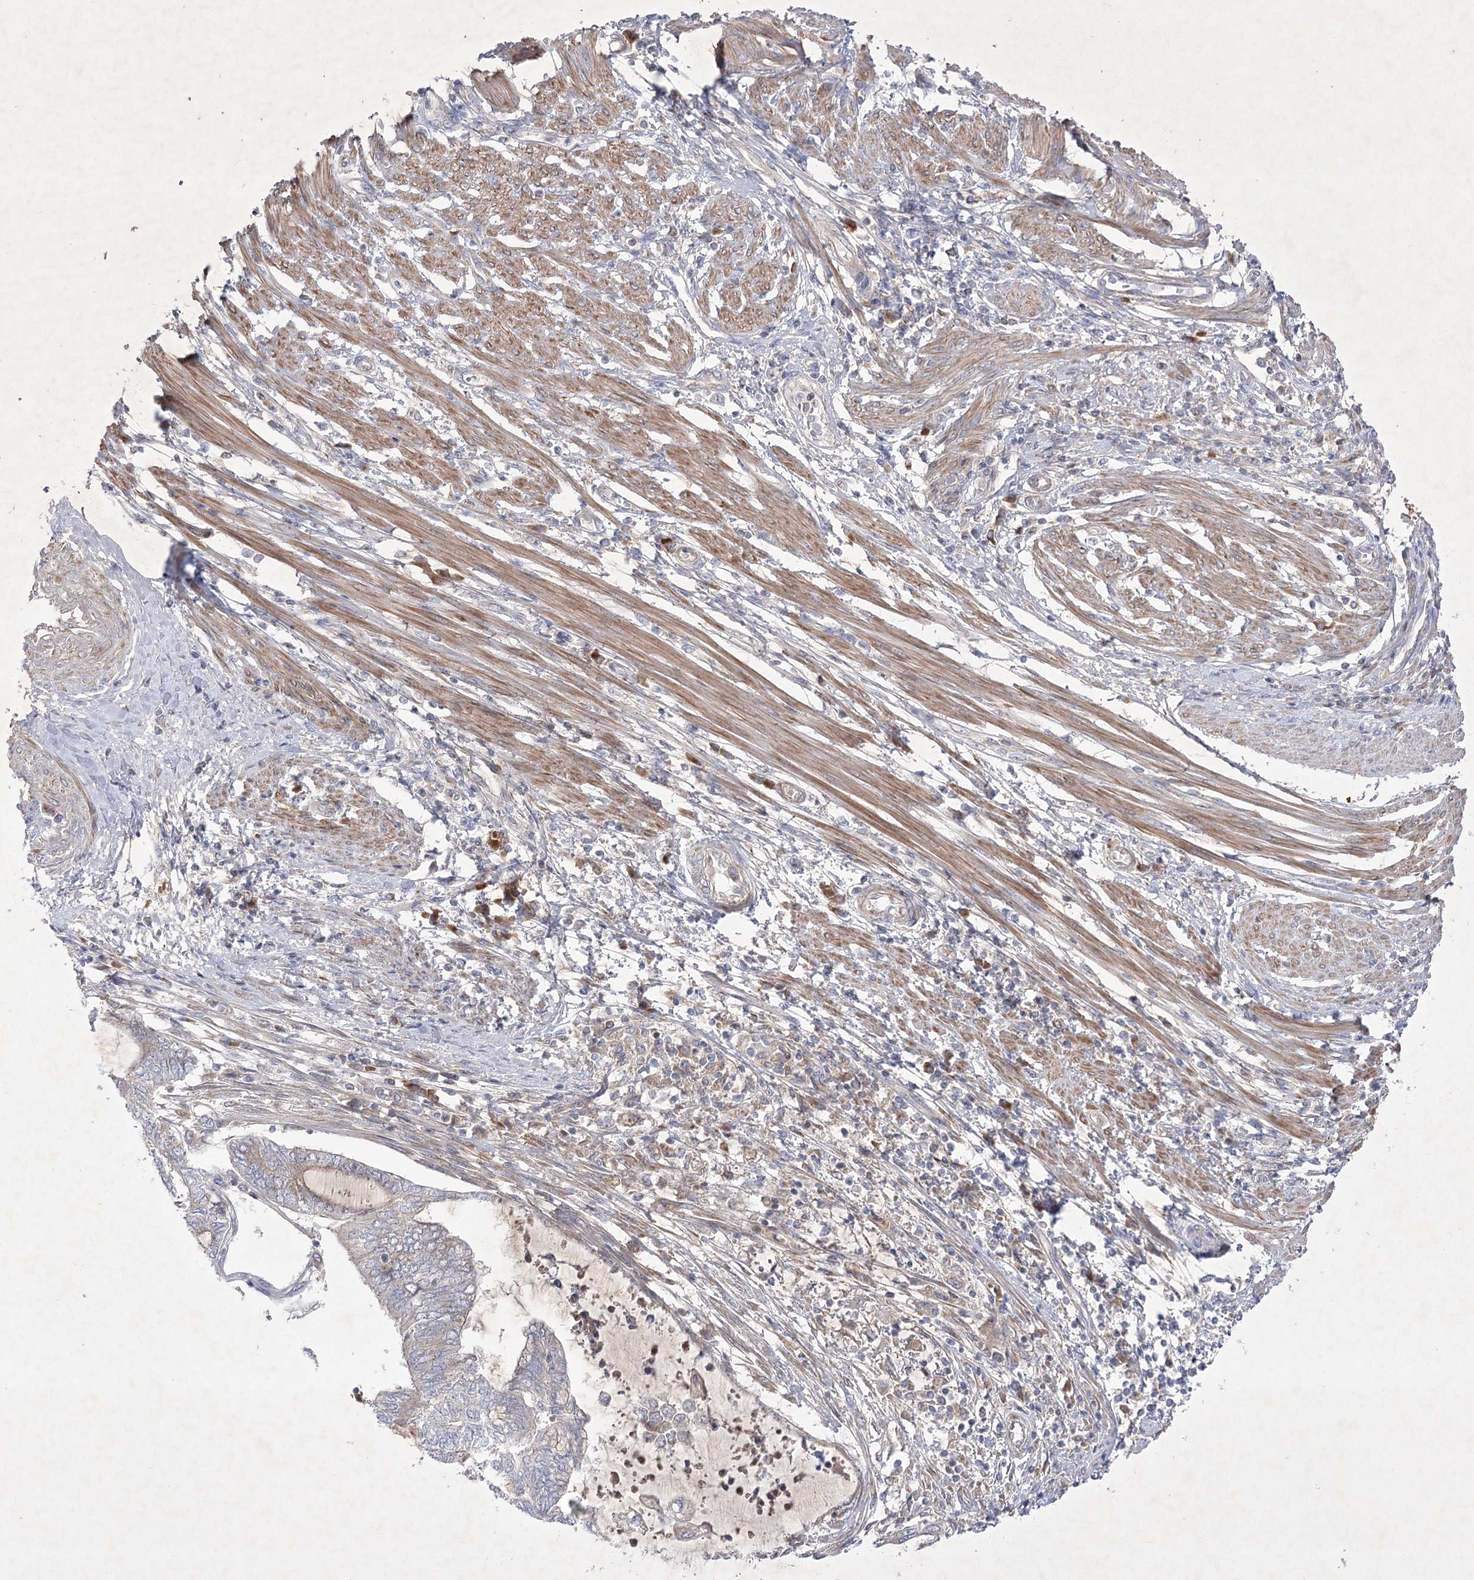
{"staining": {"intensity": "negative", "quantity": "none", "location": "none"}, "tissue": "endometrial cancer", "cell_type": "Tumor cells", "image_type": "cancer", "snomed": [{"axis": "morphology", "description": "Adenocarcinoma, NOS"}, {"axis": "topography", "description": "Uterus"}, {"axis": "topography", "description": "Endometrium"}], "caption": "Endometrial cancer was stained to show a protein in brown. There is no significant positivity in tumor cells.", "gene": "GBF1", "patient": {"sex": "female", "age": 70}}